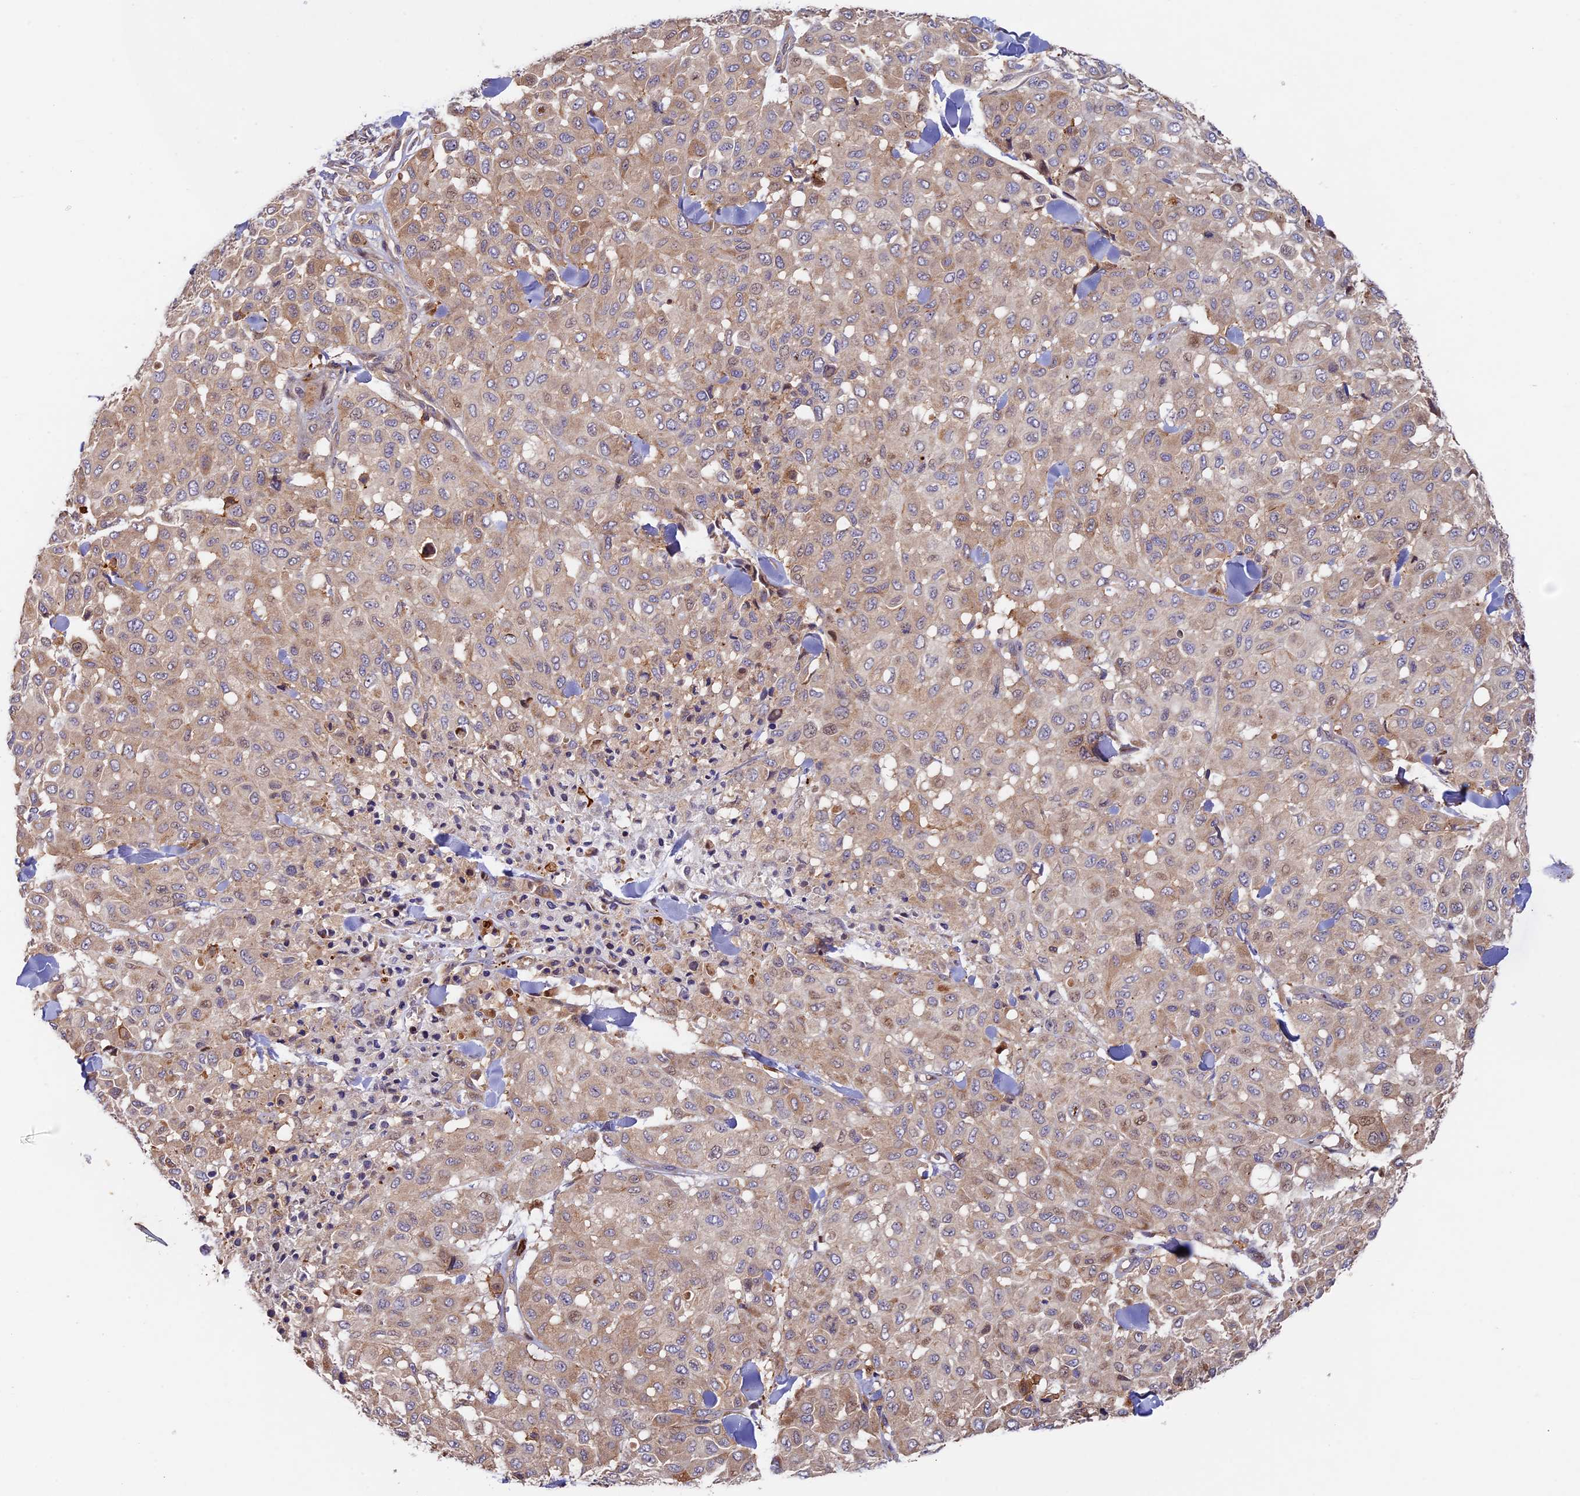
{"staining": {"intensity": "weak", "quantity": ">75%", "location": "cytoplasmic/membranous"}, "tissue": "melanoma", "cell_type": "Tumor cells", "image_type": "cancer", "snomed": [{"axis": "morphology", "description": "Malignant melanoma, Metastatic site"}, {"axis": "topography", "description": "Skin"}], "caption": "A photomicrograph showing weak cytoplasmic/membranous expression in approximately >75% of tumor cells in malignant melanoma (metastatic site), as visualized by brown immunohistochemical staining.", "gene": "ADAT1", "patient": {"sex": "female", "age": 81}}